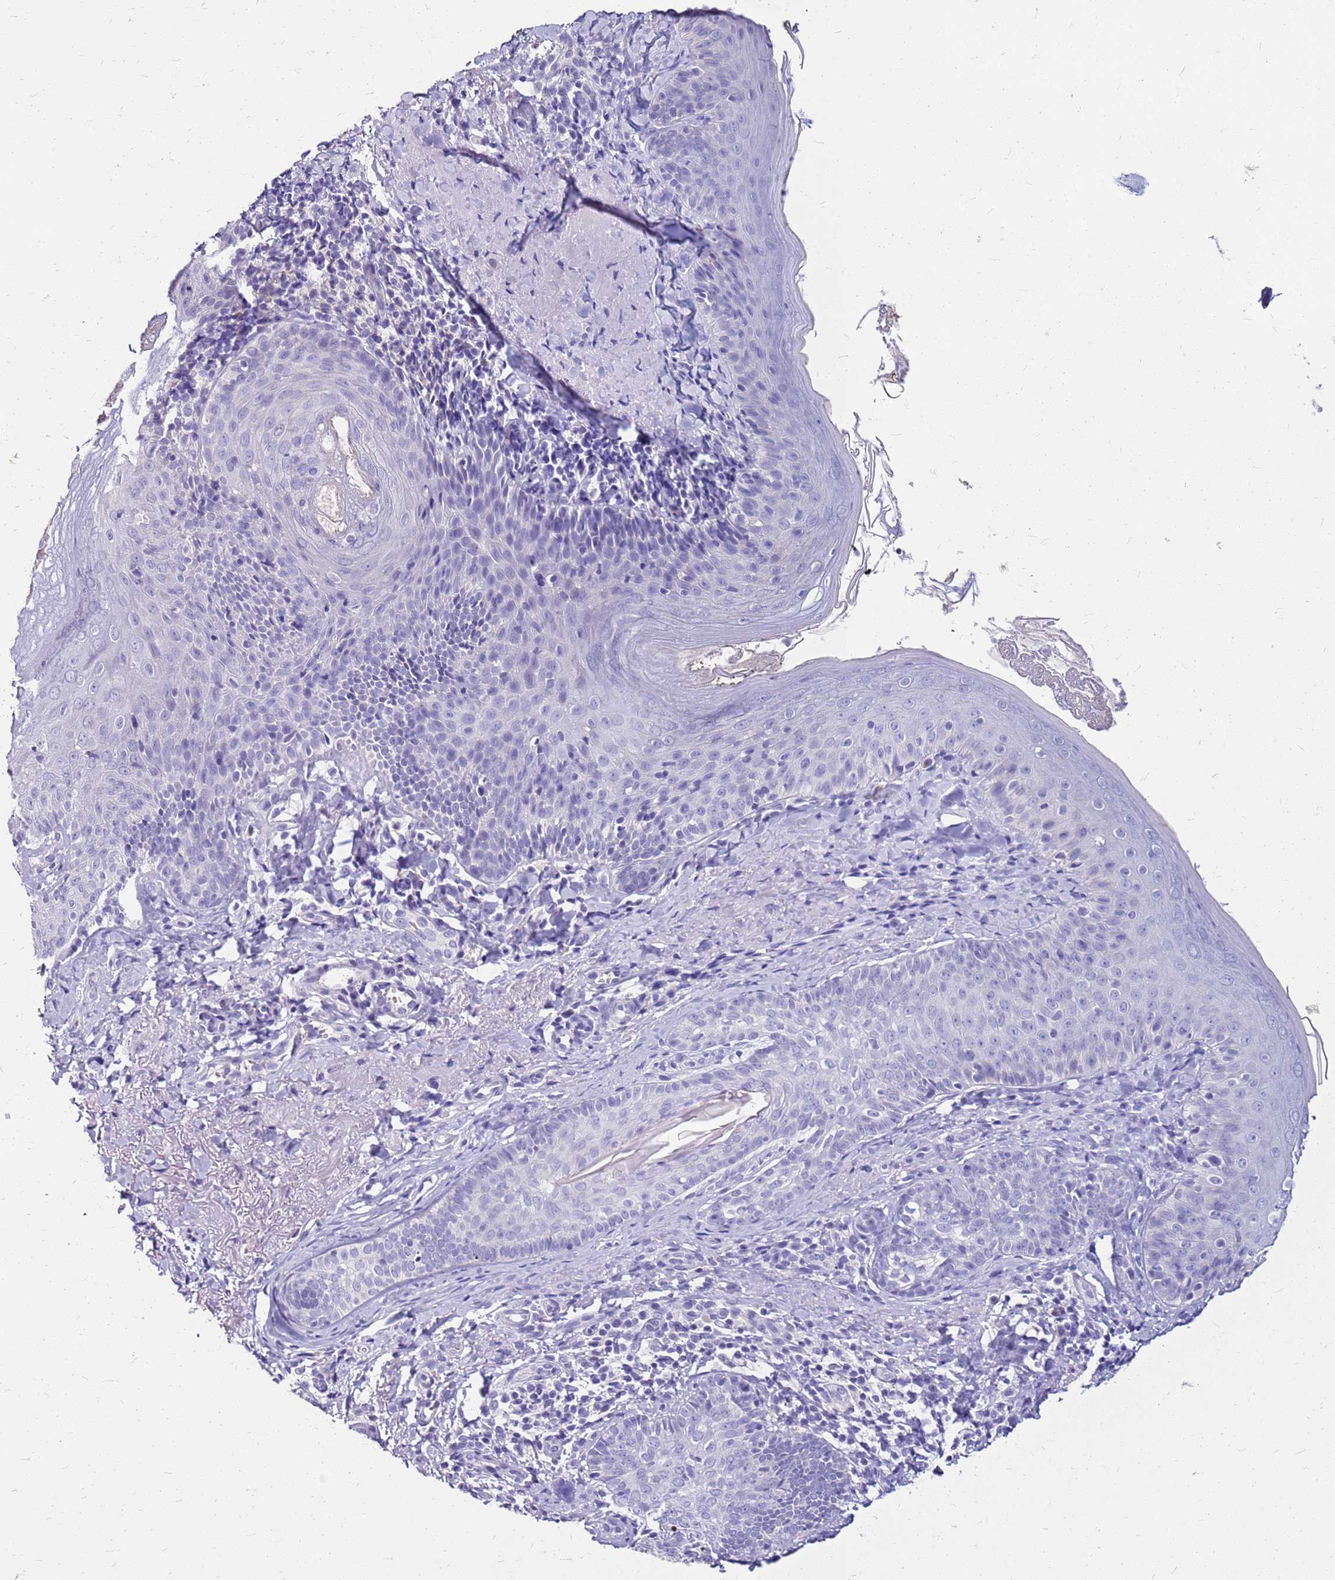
{"staining": {"intensity": "negative", "quantity": "none", "location": "none"}, "tissue": "skin", "cell_type": "Fibroblasts", "image_type": "normal", "snomed": [{"axis": "morphology", "description": "Normal tissue, NOS"}, {"axis": "topography", "description": "Skin"}], "caption": "Immunohistochemistry image of benign skin: human skin stained with DAB (3,3'-diaminobenzidine) reveals no significant protein staining in fibroblasts.", "gene": "DCDC2B", "patient": {"sex": "male", "age": 57}}